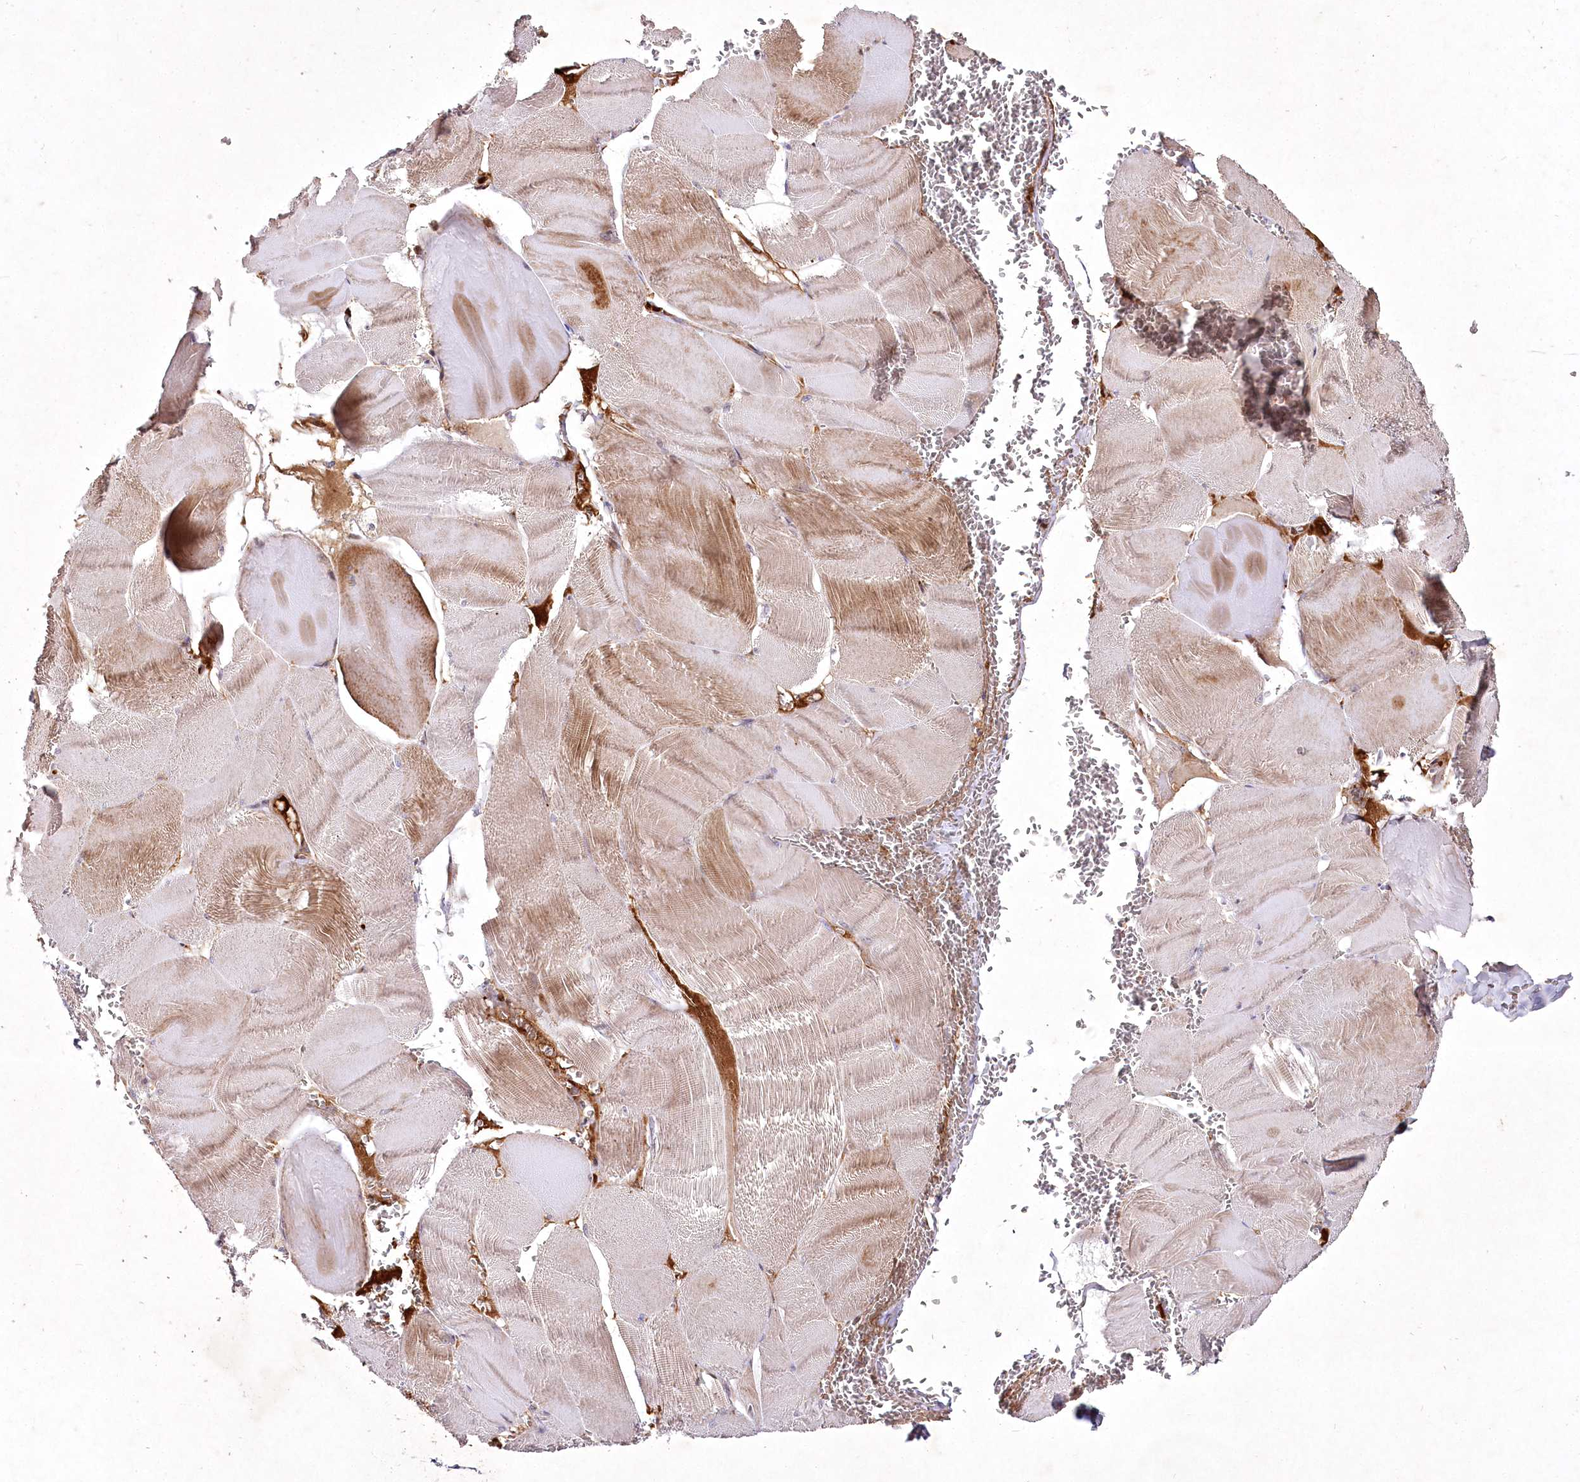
{"staining": {"intensity": "moderate", "quantity": "25%-75%", "location": "cytoplasmic/membranous"}, "tissue": "skeletal muscle", "cell_type": "Myocytes", "image_type": "normal", "snomed": [{"axis": "morphology", "description": "Normal tissue, NOS"}, {"axis": "morphology", "description": "Basal cell carcinoma"}, {"axis": "topography", "description": "Skeletal muscle"}], "caption": "DAB immunohistochemical staining of normal human skeletal muscle demonstrates moderate cytoplasmic/membranous protein positivity in approximately 25%-75% of myocytes.", "gene": "PSTK", "patient": {"sex": "female", "age": 64}}